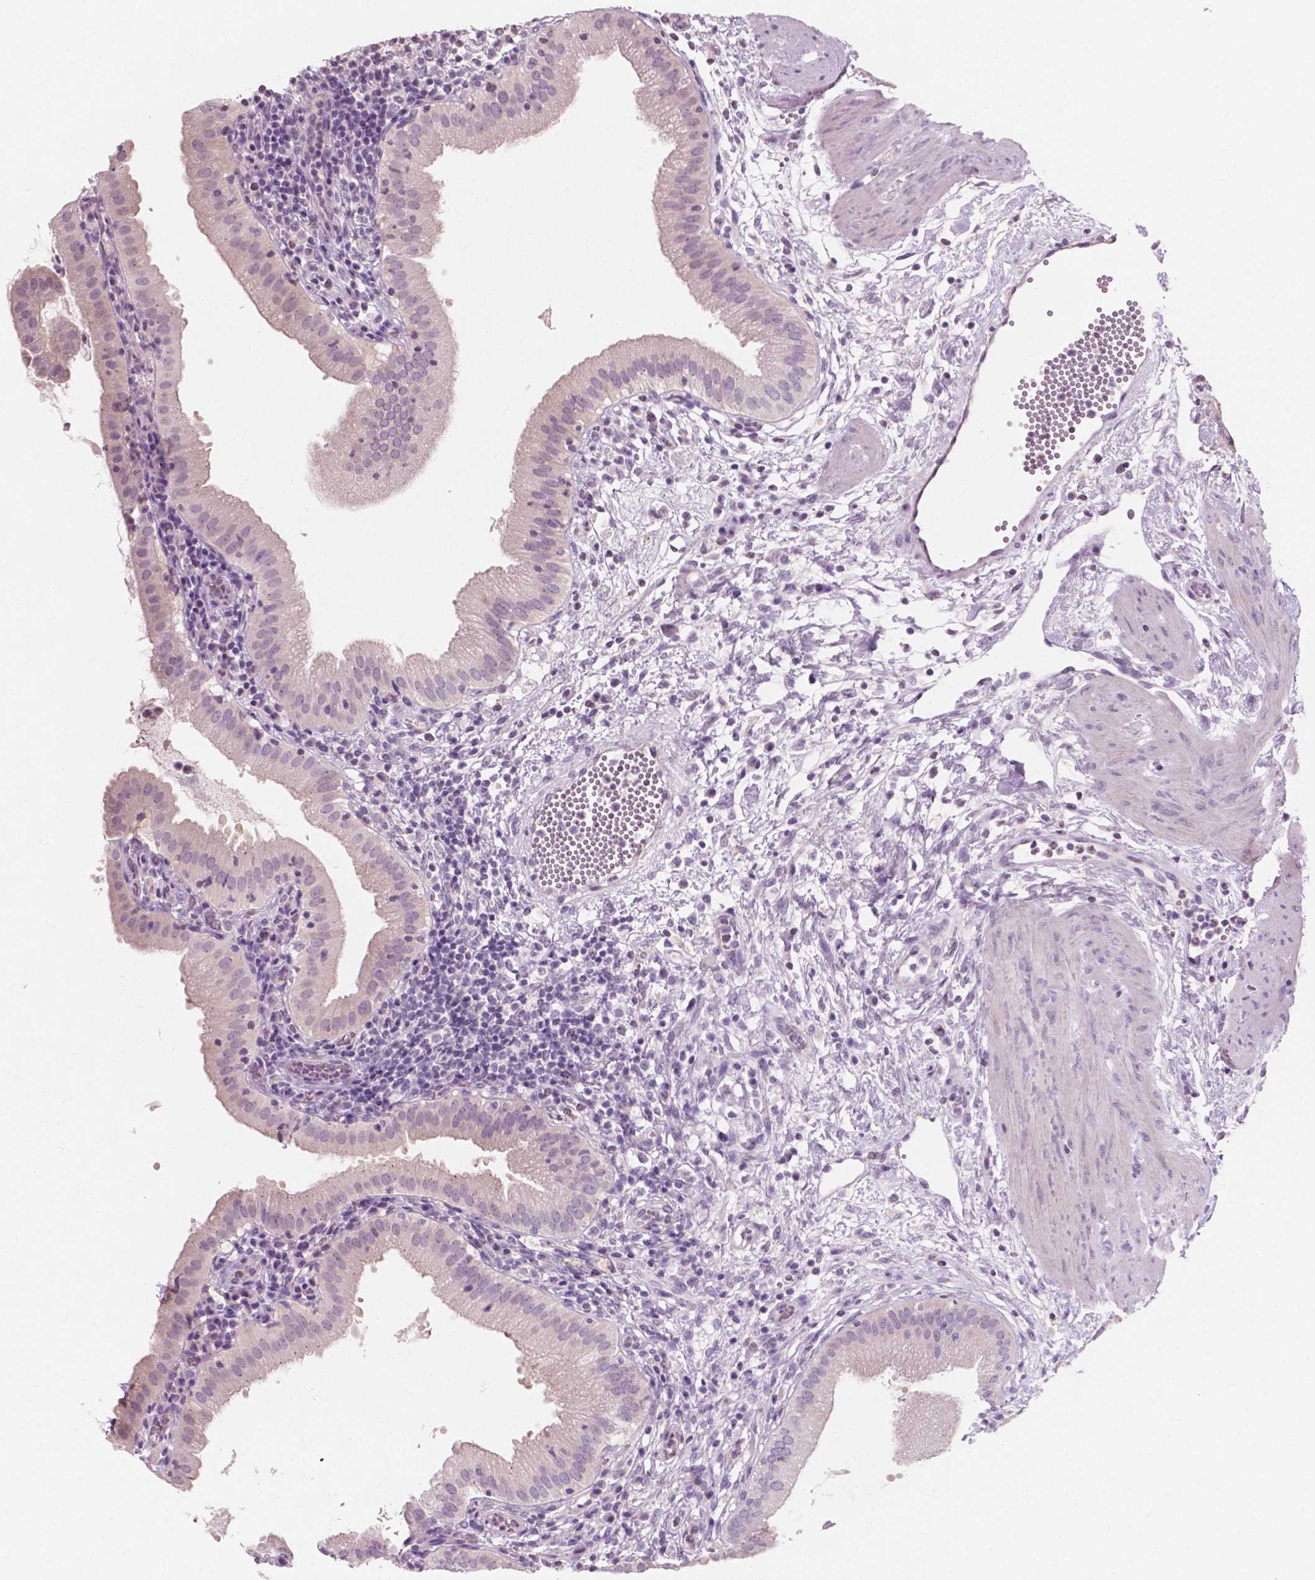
{"staining": {"intensity": "weak", "quantity": "<25%", "location": "cytoplasmic/membranous"}, "tissue": "gallbladder", "cell_type": "Glandular cells", "image_type": "normal", "snomed": [{"axis": "morphology", "description": "Normal tissue, NOS"}, {"axis": "topography", "description": "Gallbladder"}], "caption": "Immunohistochemical staining of benign human gallbladder demonstrates no significant expression in glandular cells. Nuclei are stained in blue.", "gene": "AWAT1", "patient": {"sex": "female", "age": 65}}